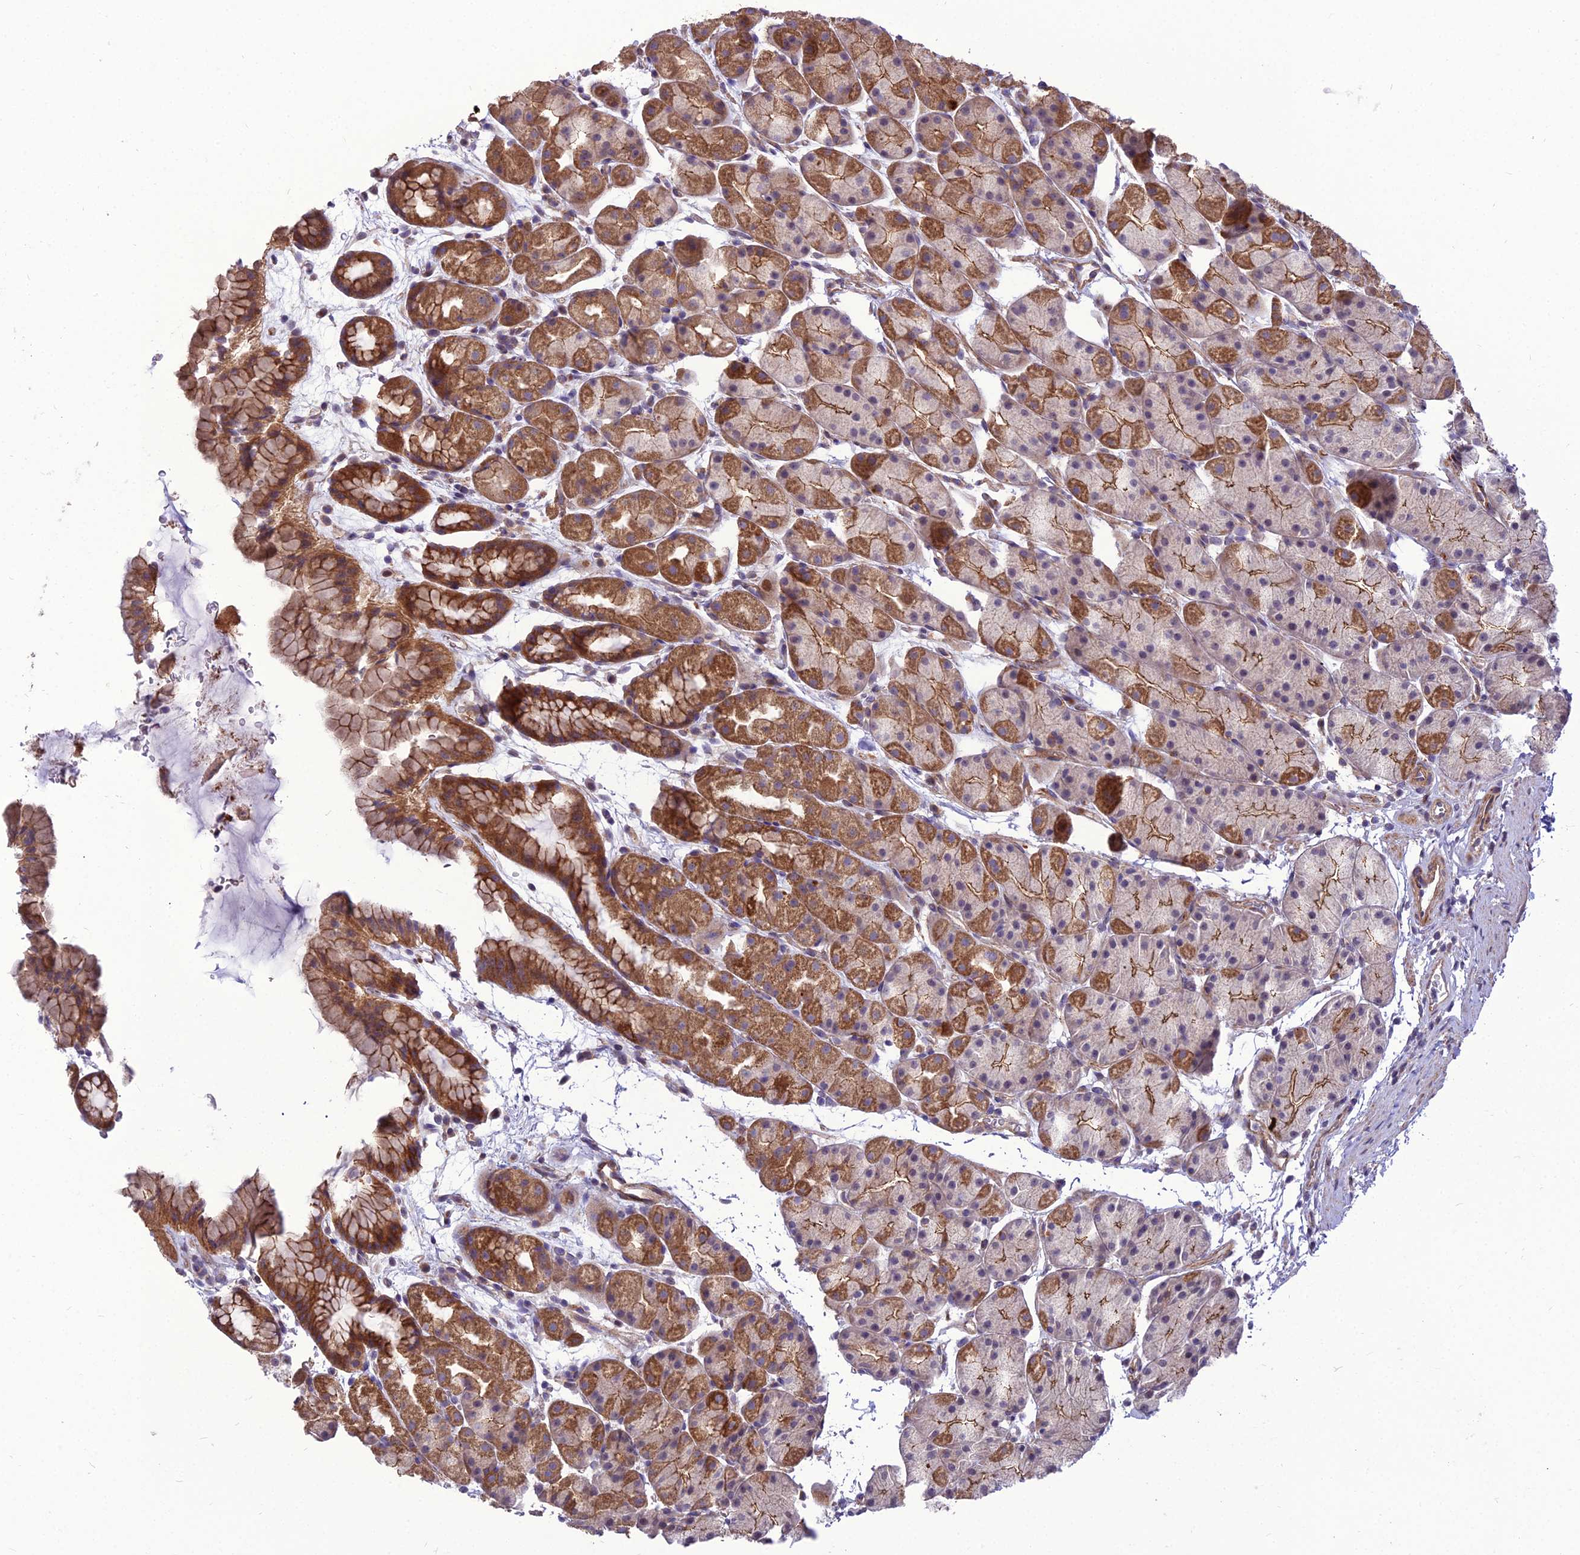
{"staining": {"intensity": "strong", "quantity": "25%-75%", "location": "cytoplasmic/membranous"}, "tissue": "stomach", "cell_type": "Glandular cells", "image_type": "normal", "snomed": [{"axis": "morphology", "description": "Normal tissue, NOS"}, {"axis": "topography", "description": "Stomach, upper"}, {"axis": "topography", "description": "Stomach"}], "caption": "IHC histopathology image of benign stomach: stomach stained using IHC reveals high levels of strong protein expression localized specifically in the cytoplasmic/membranous of glandular cells, appearing as a cytoplasmic/membranous brown color.", "gene": "TSPYL2", "patient": {"sex": "male", "age": 47}}